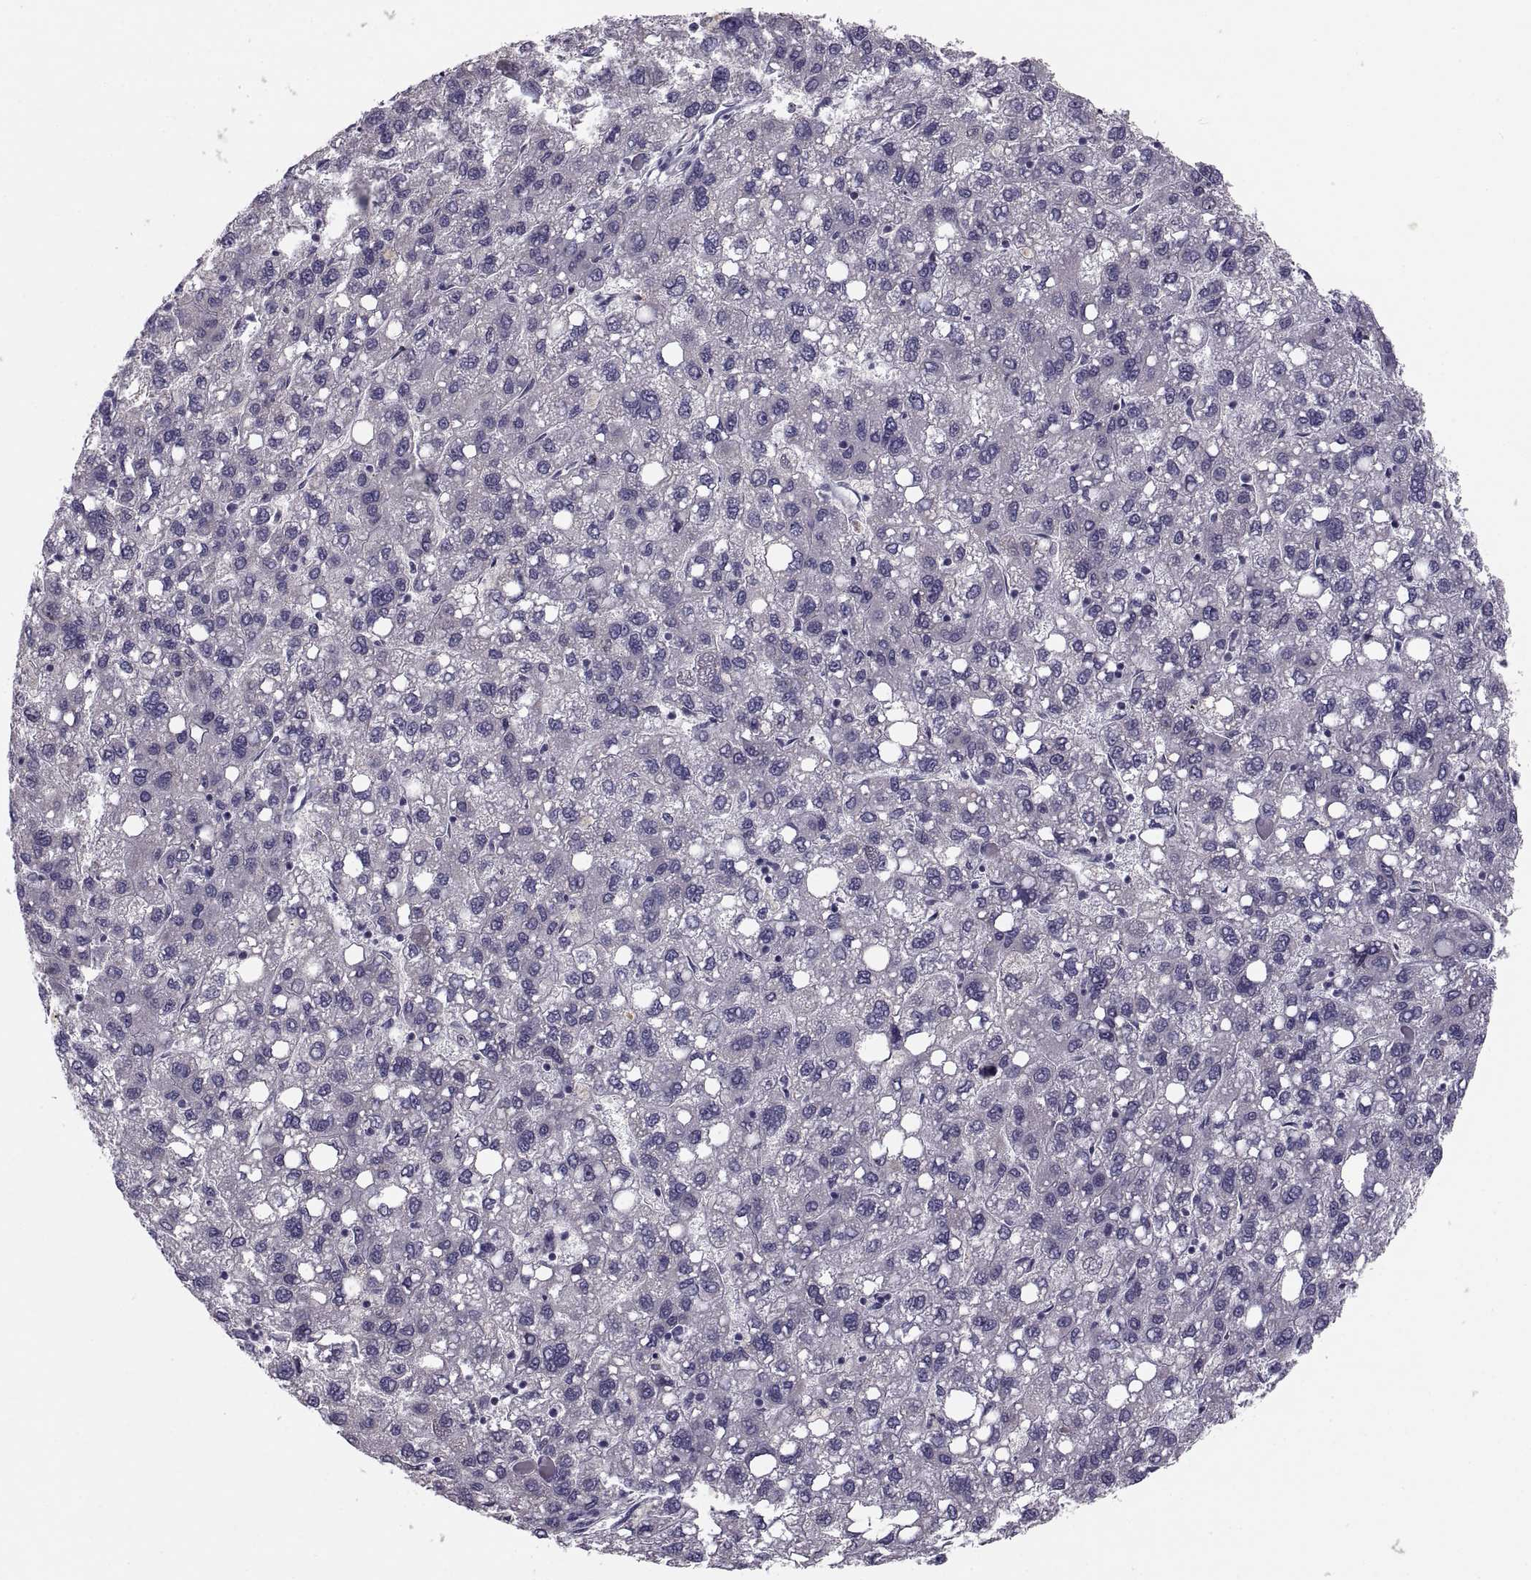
{"staining": {"intensity": "negative", "quantity": "none", "location": "none"}, "tissue": "liver cancer", "cell_type": "Tumor cells", "image_type": "cancer", "snomed": [{"axis": "morphology", "description": "Carcinoma, Hepatocellular, NOS"}, {"axis": "topography", "description": "Liver"}], "caption": "This micrograph is of liver hepatocellular carcinoma stained with immunohistochemistry (IHC) to label a protein in brown with the nuclei are counter-stained blue. There is no expression in tumor cells.", "gene": "PDZRN4", "patient": {"sex": "female", "age": 82}}